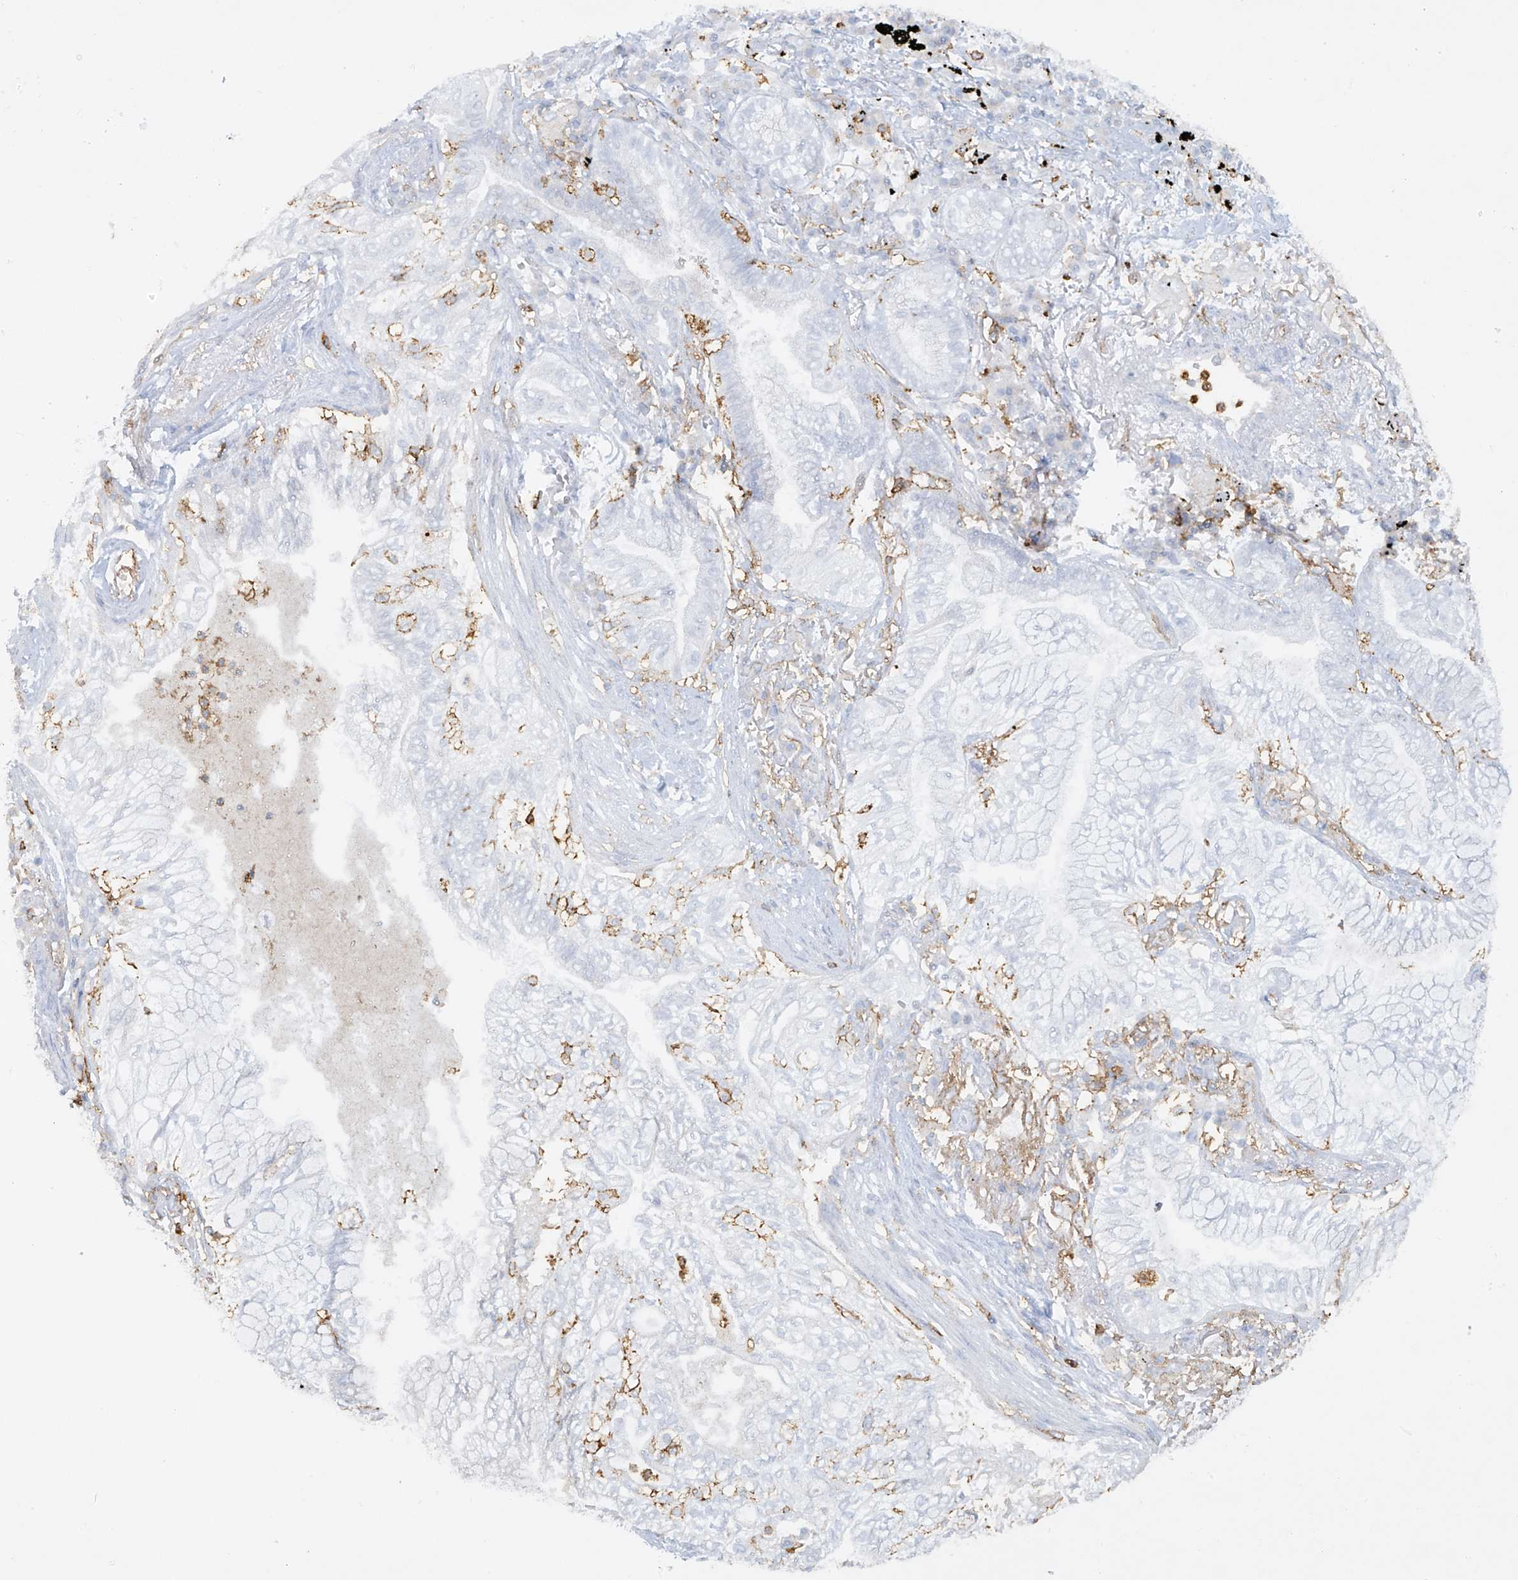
{"staining": {"intensity": "negative", "quantity": "none", "location": "none"}, "tissue": "lung cancer", "cell_type": "Tumor cells", "image_type": "cancer", "snomed": [{"axis": "morphology", "description": "Normal tissue, NOS"}, {"axis": "morphology", "description": "Adenocarcinoma, NOS"}, {"axis": "topography", "description": "Bronchus"}, {"axis": "topography", "description": "Lung"}], "caption": "High power microscopy histopathology image of an IHC photomicrograph of lung adenocarcinoma, revealing no significant staining in tumor cells.", "gene": "FCGR3A", "patient": {"sex": "female", "age": 70}}